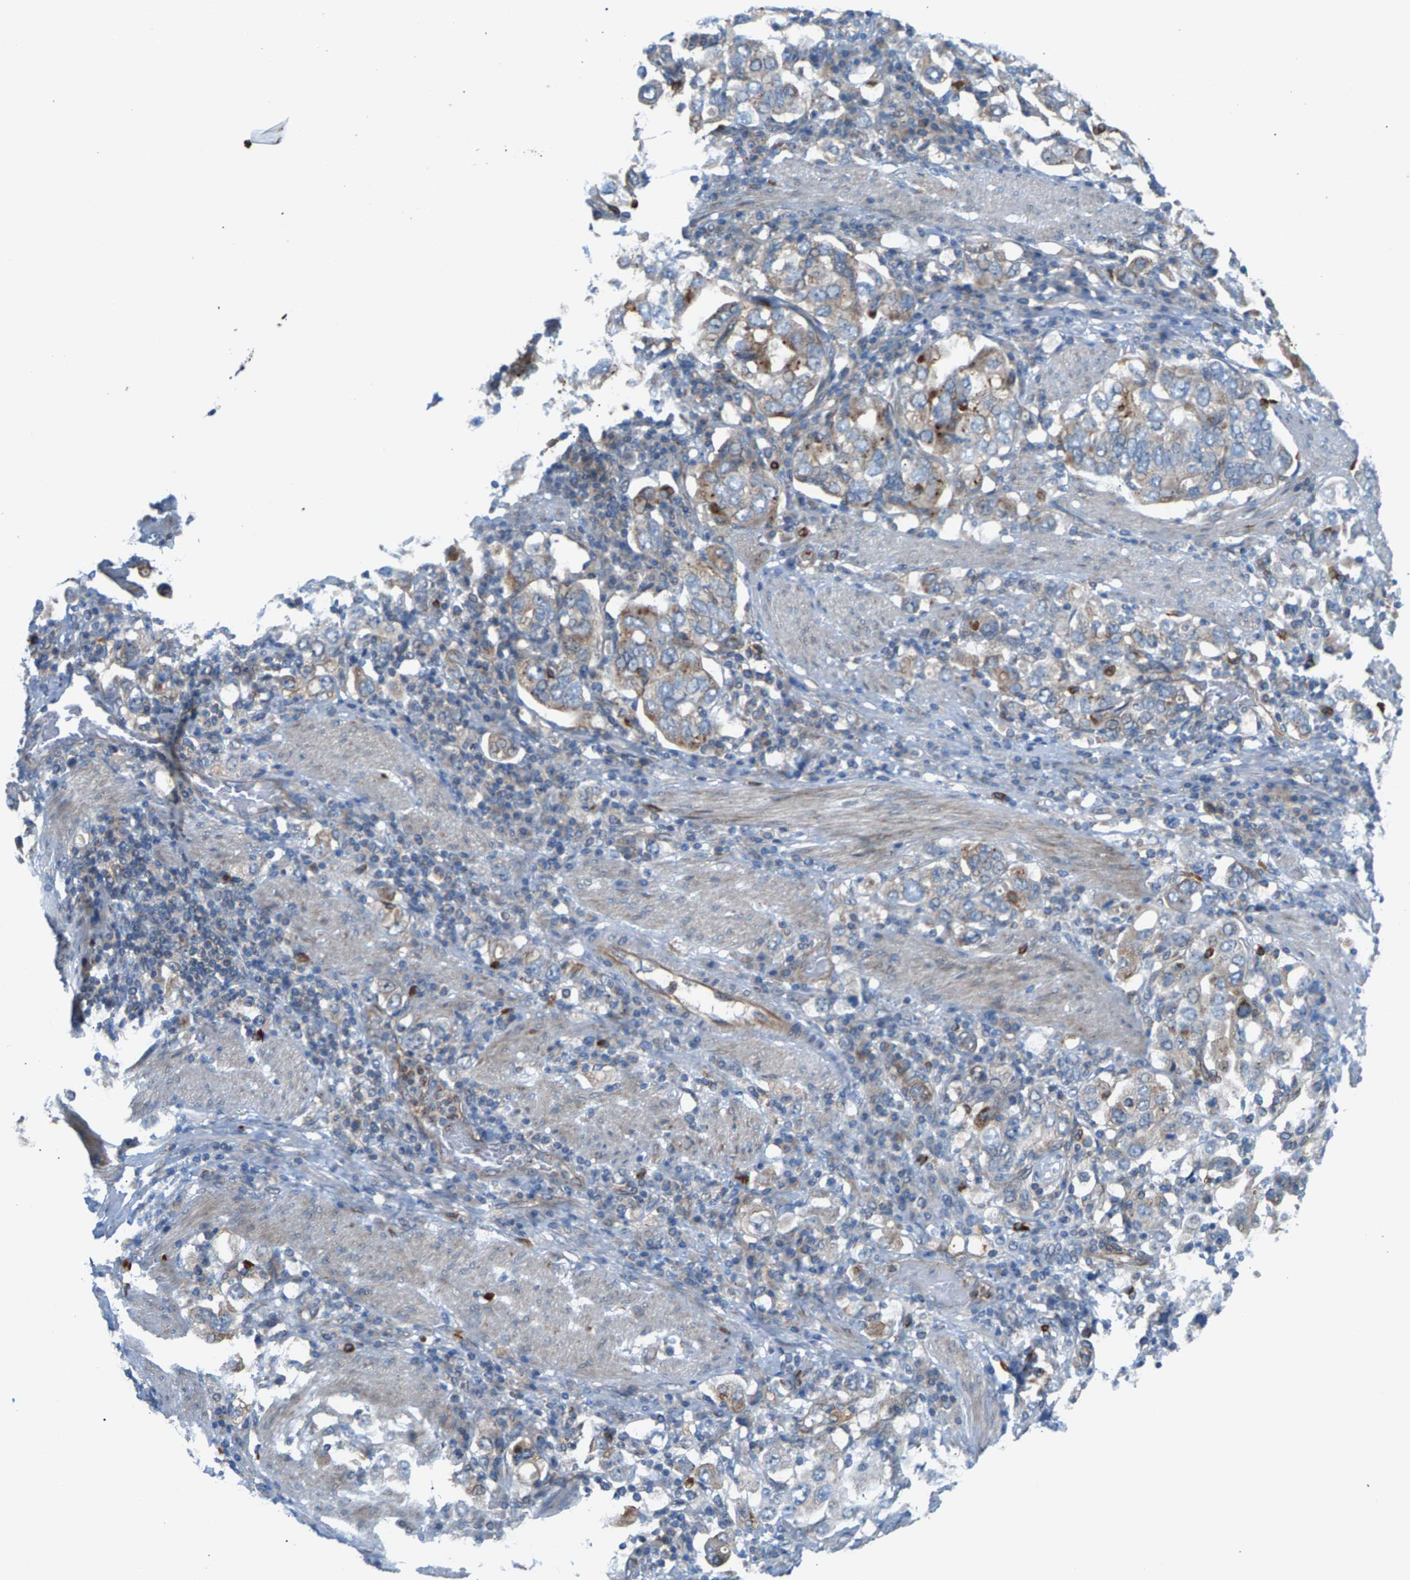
{"staining": {"intensity": "weak", "quantity": "25%-75%", "location": "cytoplasmic/membranous"}, "tissue": "stomach cancer", "cell_type": "Tumor cells", "image_type": "cancer", "snomed": [{"axis": "morphology", "description": "Adenocarcinoma, NOS"}, {"axis": "topography", "description": "Stomach, upper"}], "caption": "This micrograph reveals immunohistochemistry staining of adenocarcinoma (stomach), with low weak cytoplasmic/membranous staining in approximately 25%-75% of tumor cells.", "gene": "PDCL", "patient": {"sex": "male", "age": 62}}